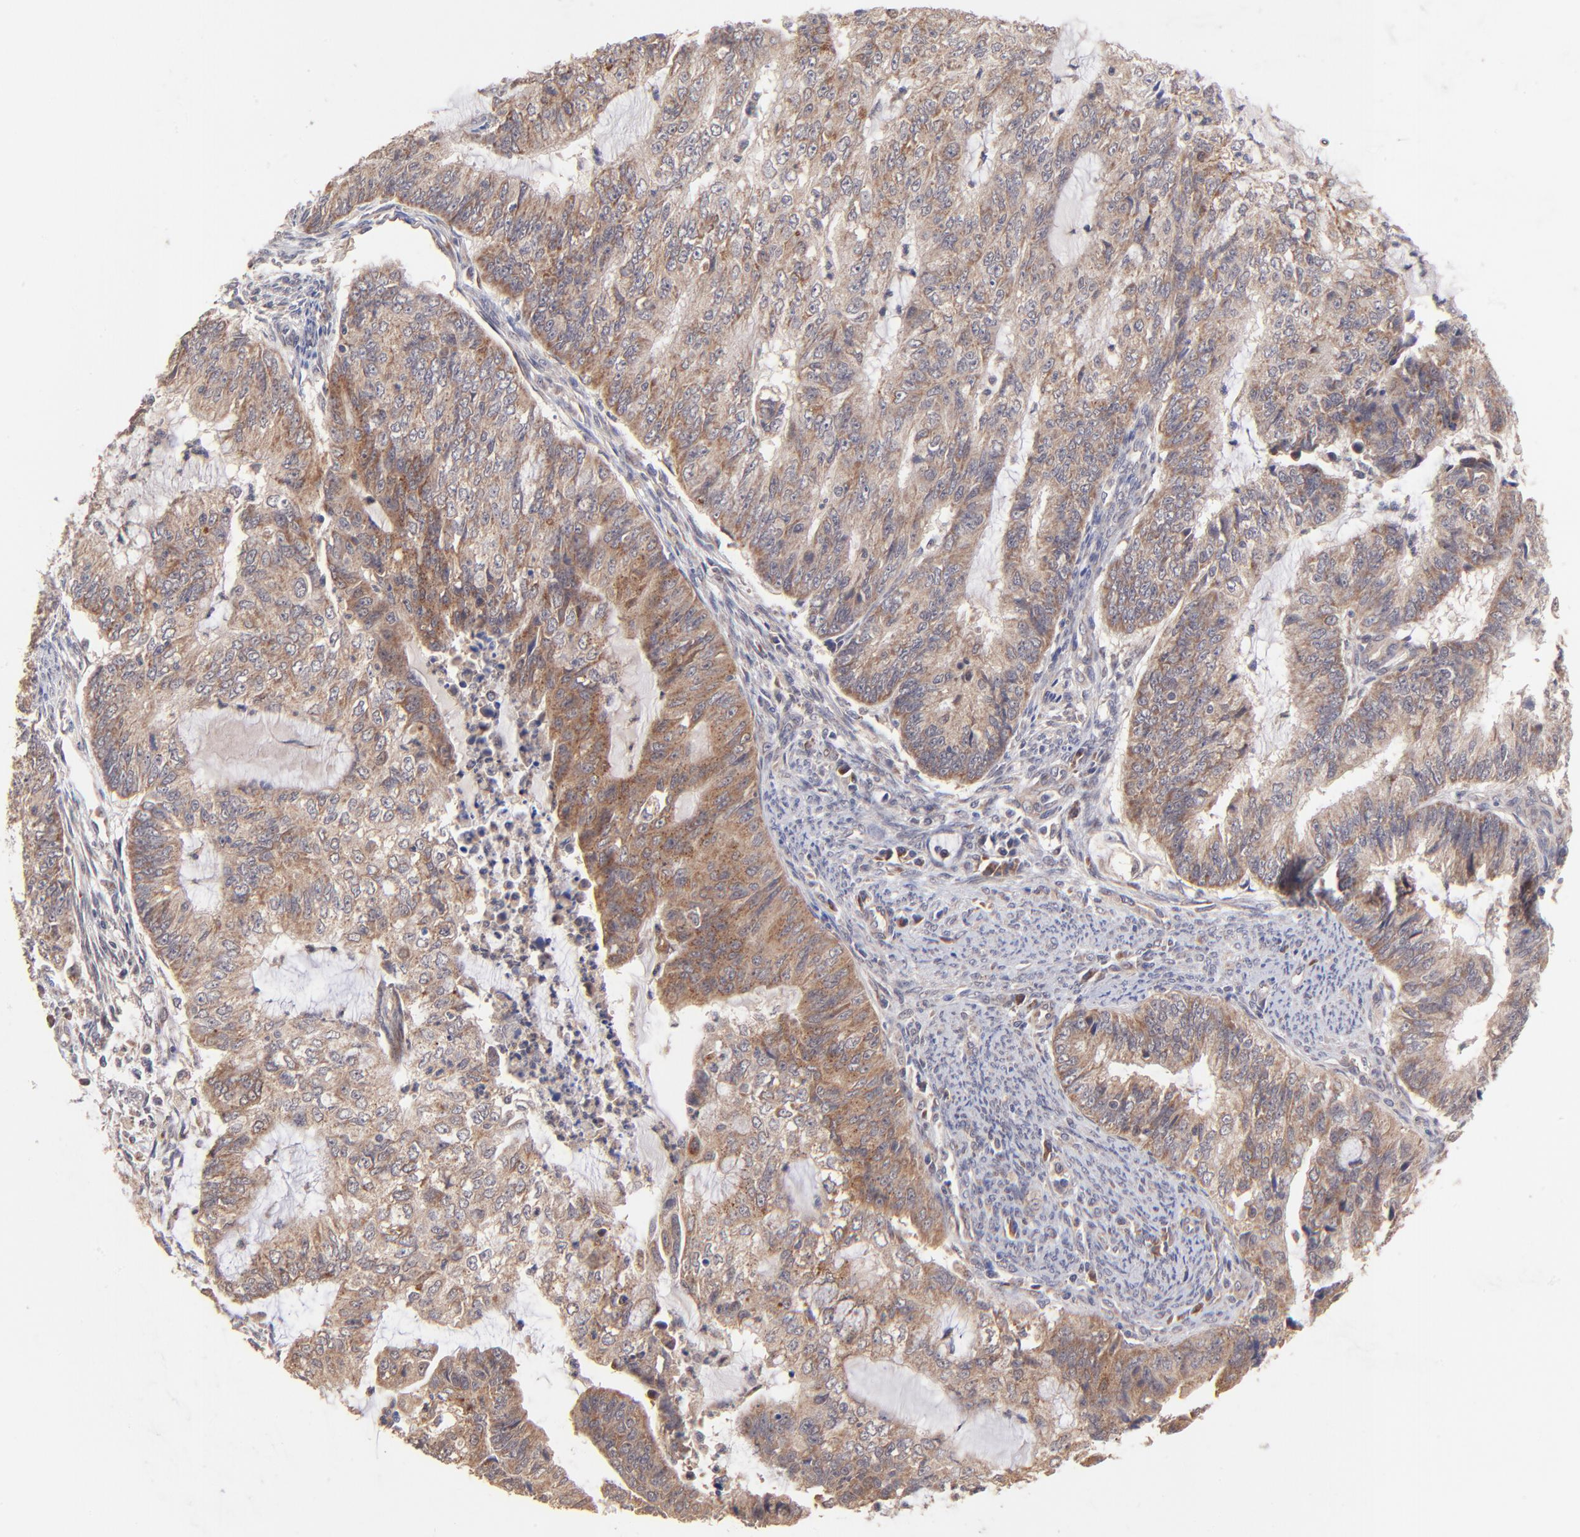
{"staining": {"intensity": "moderate", "quantity": ">75%", "location": "cytoplasmic/membranous"}, "tissue": "endometrial cancer", "cell_type": "Tumor cells", "image_type": "cancer", "snomed": [{"axis": "morphology", "description": "Adenocarcinoma, NOS"}, {"axis": "topography", "description": "Endometrium"}], "caption": "Moderate cytoplasmic/membranous protein expression is appreciated in about >75% of tumor cells in adenocarcinoma (endometrial).", "gene": "BAIAP2L2", "patient": {"sex": "female", "age": 75}}